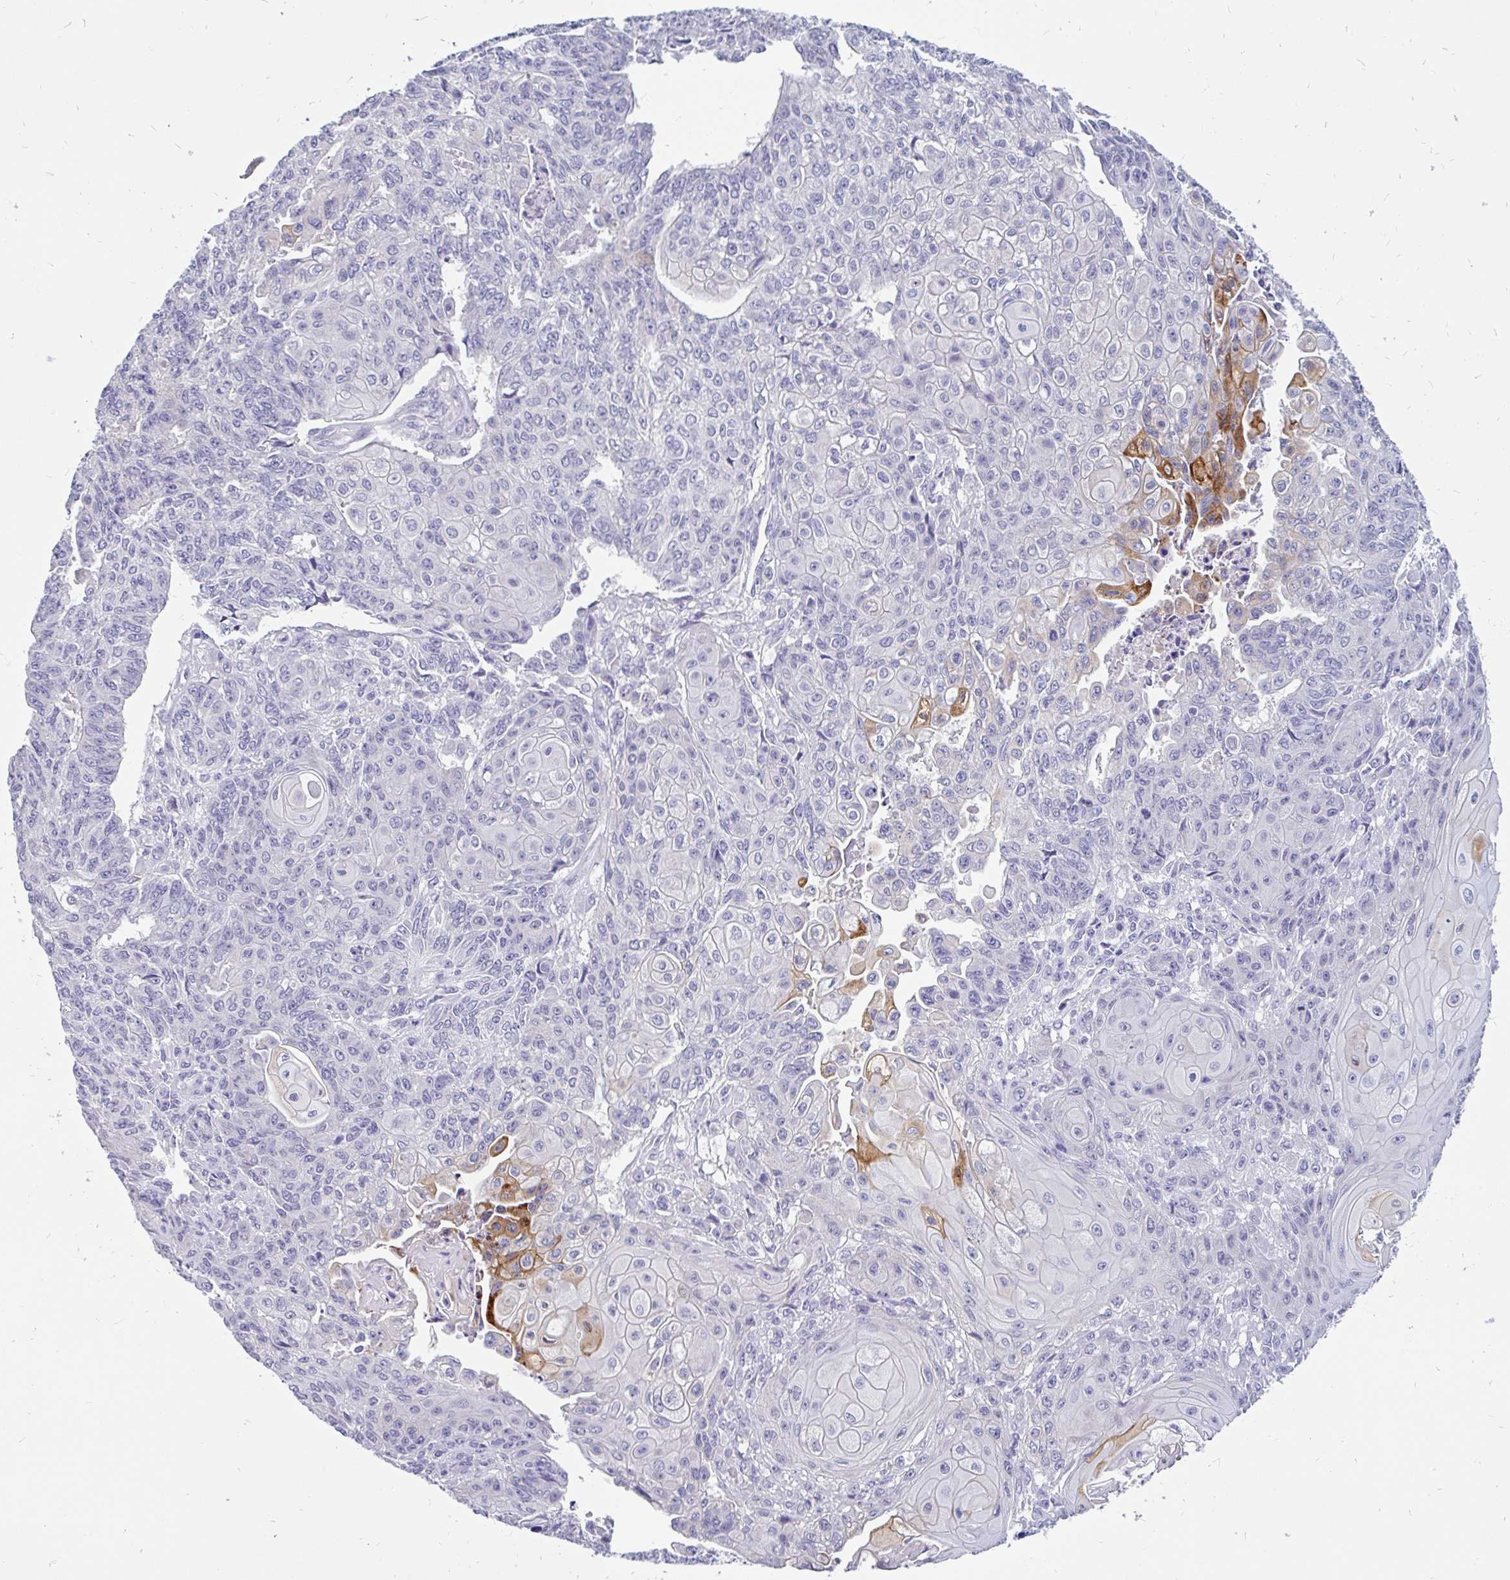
{"staining": {"intensity": "moderate", "quantity": "<25%", "location": "cytoplasmic/membranous"}, "tissue": "endometrial cancer", "cell_type": "Tumor cells", "image_type": "cancer", "snomed": [{"axis": "morphology", "description": "Adenocarcinoma, NOS"}, {"axis": "topography", "description": "Endometrium"}], "caption": "Protein expression analysis of endometrial cancer (adenocarcinoma) demonstrates moderate cytoplasmic/membranous staining in approximately <25% of tumor cells. The staining was performed using DAB (3,3'-diaminobenzidine) to visualize the protein expression in brown, while the nuclei were stained in blue with hematoxylin (Magnification: 20x).", "gene": "INTS5", "patient": {"sex": "female", "age": 32}}